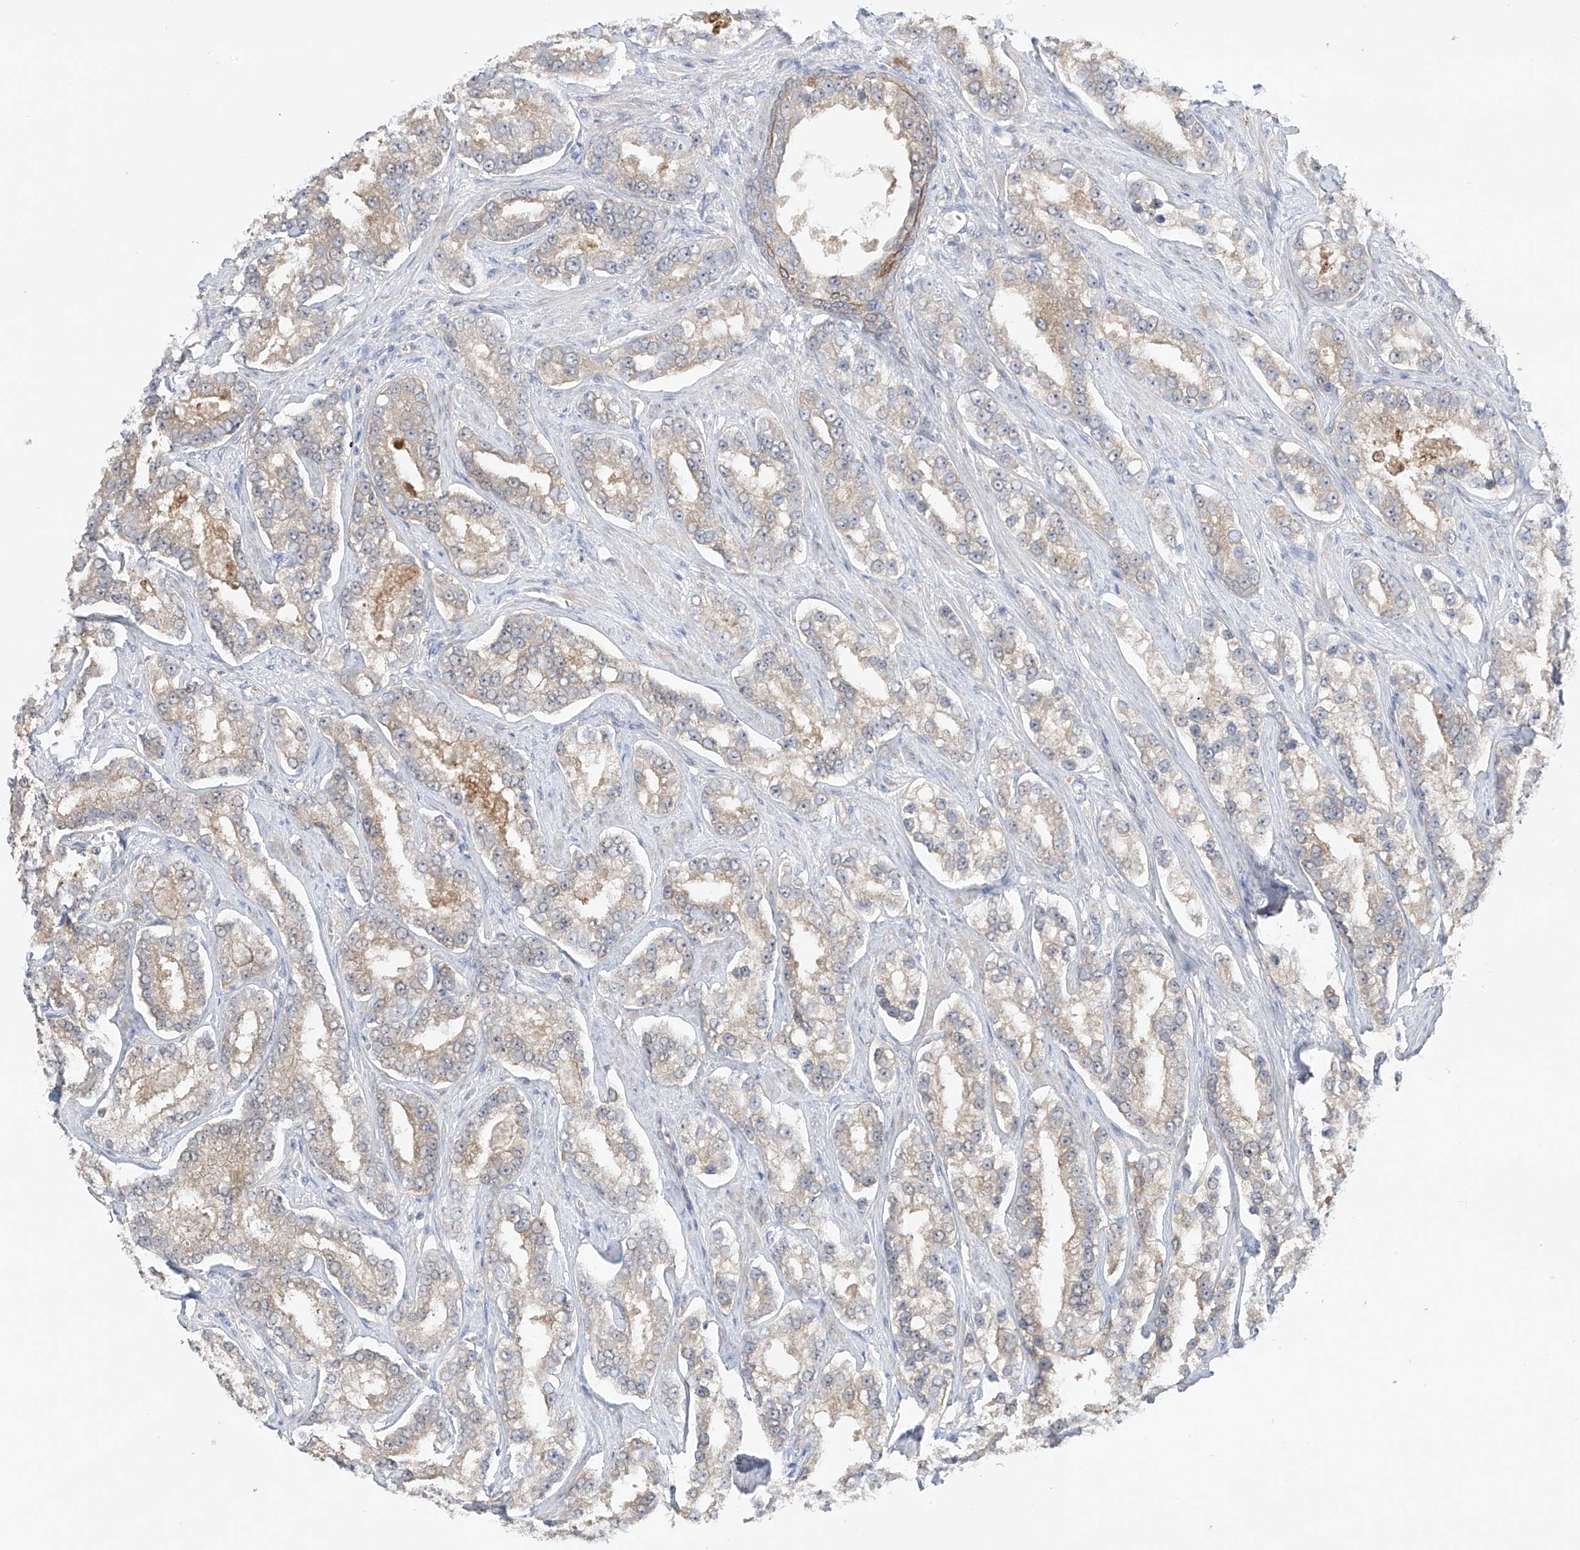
{"staining": {"intensity": "weak", "quantity": "25%-75%", "location": "cytoplasmic/membranous"}, "tissue": "prostate cancer", "cell_type": "Tumor cells", "image_type": "cancer", "snomed": [{"axis": "morphology", "description": "Normal tissue, NOS"}, {"axis": "morphology", "description": "Adenocarcinoma, High grade"}, {"axis": "topography", "description": "Prostate"}], "caption": "Tumor cells reveal low levels of weak cytoplasmic/membranous staining in approximately 25%-75% of cells in human prostate cancer (adenocarcinoma (high-grade)).", "gene": "EIPR1", "patient": {"sex": "male", "age": 83}}